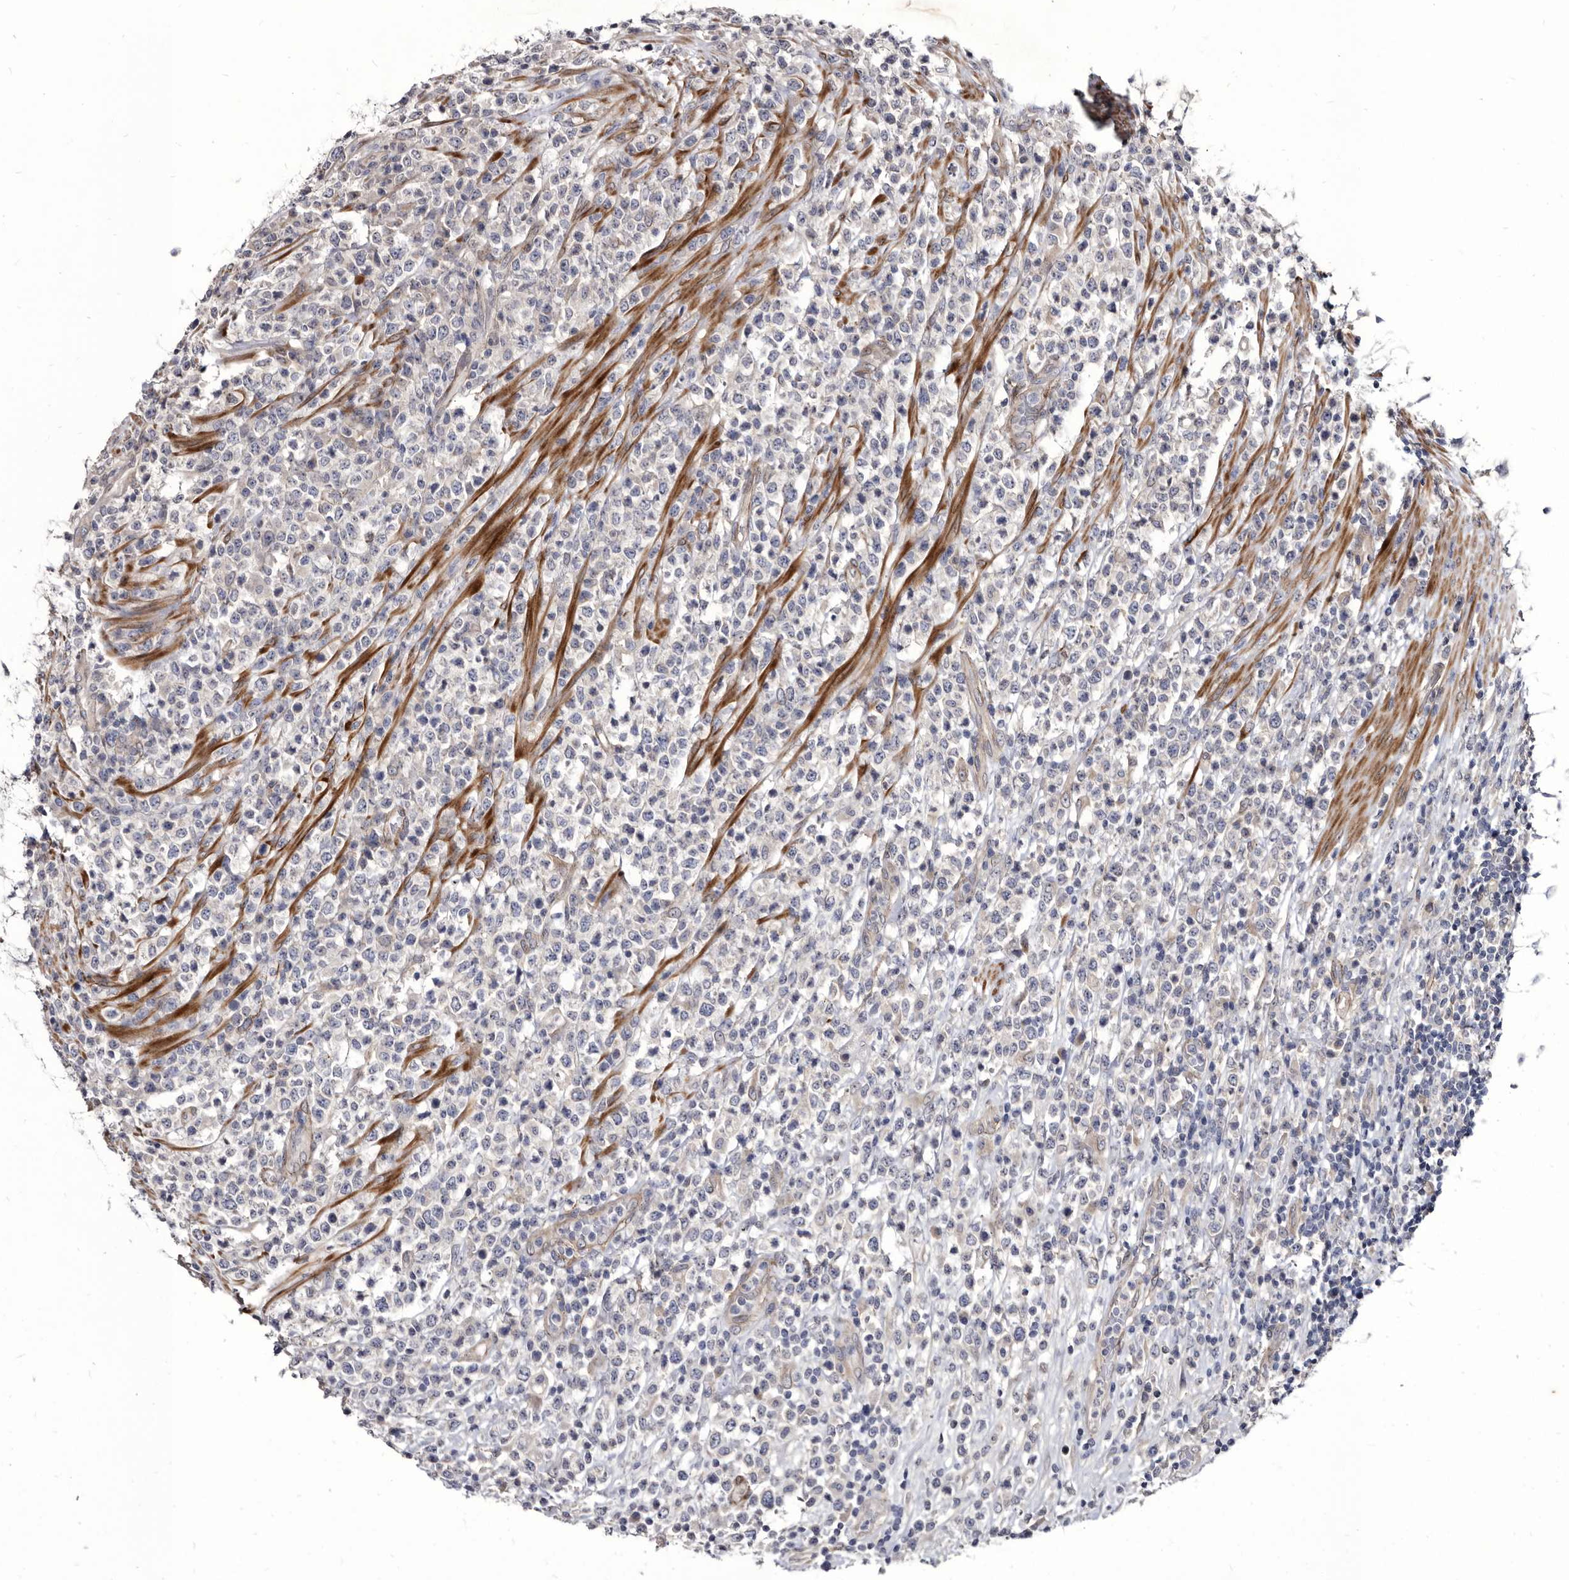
{"staining": {"intensity": "negative", "quantity": "none", "location": "none"}, "tissue": "lymphoma", "cell_type": "Tumor cells", "image_type": "cancer", "snomed": [{"axis": "morphology", "description": "Malignant lymphoma, non-Hodgkin's type, High grade"}, {"axis": "topography", "description": "Colon"}], "caption": "Protein analysis of lymphoma exhibits no significant staining in tumor cells. The staining was performed using DAB to visualize the protein expression in brown, while the nuclei were stained in blue with hematoxylin (Magnification: 20x).", "gene": "PROM1", "patient": {"sex": "female", "age": 53}}